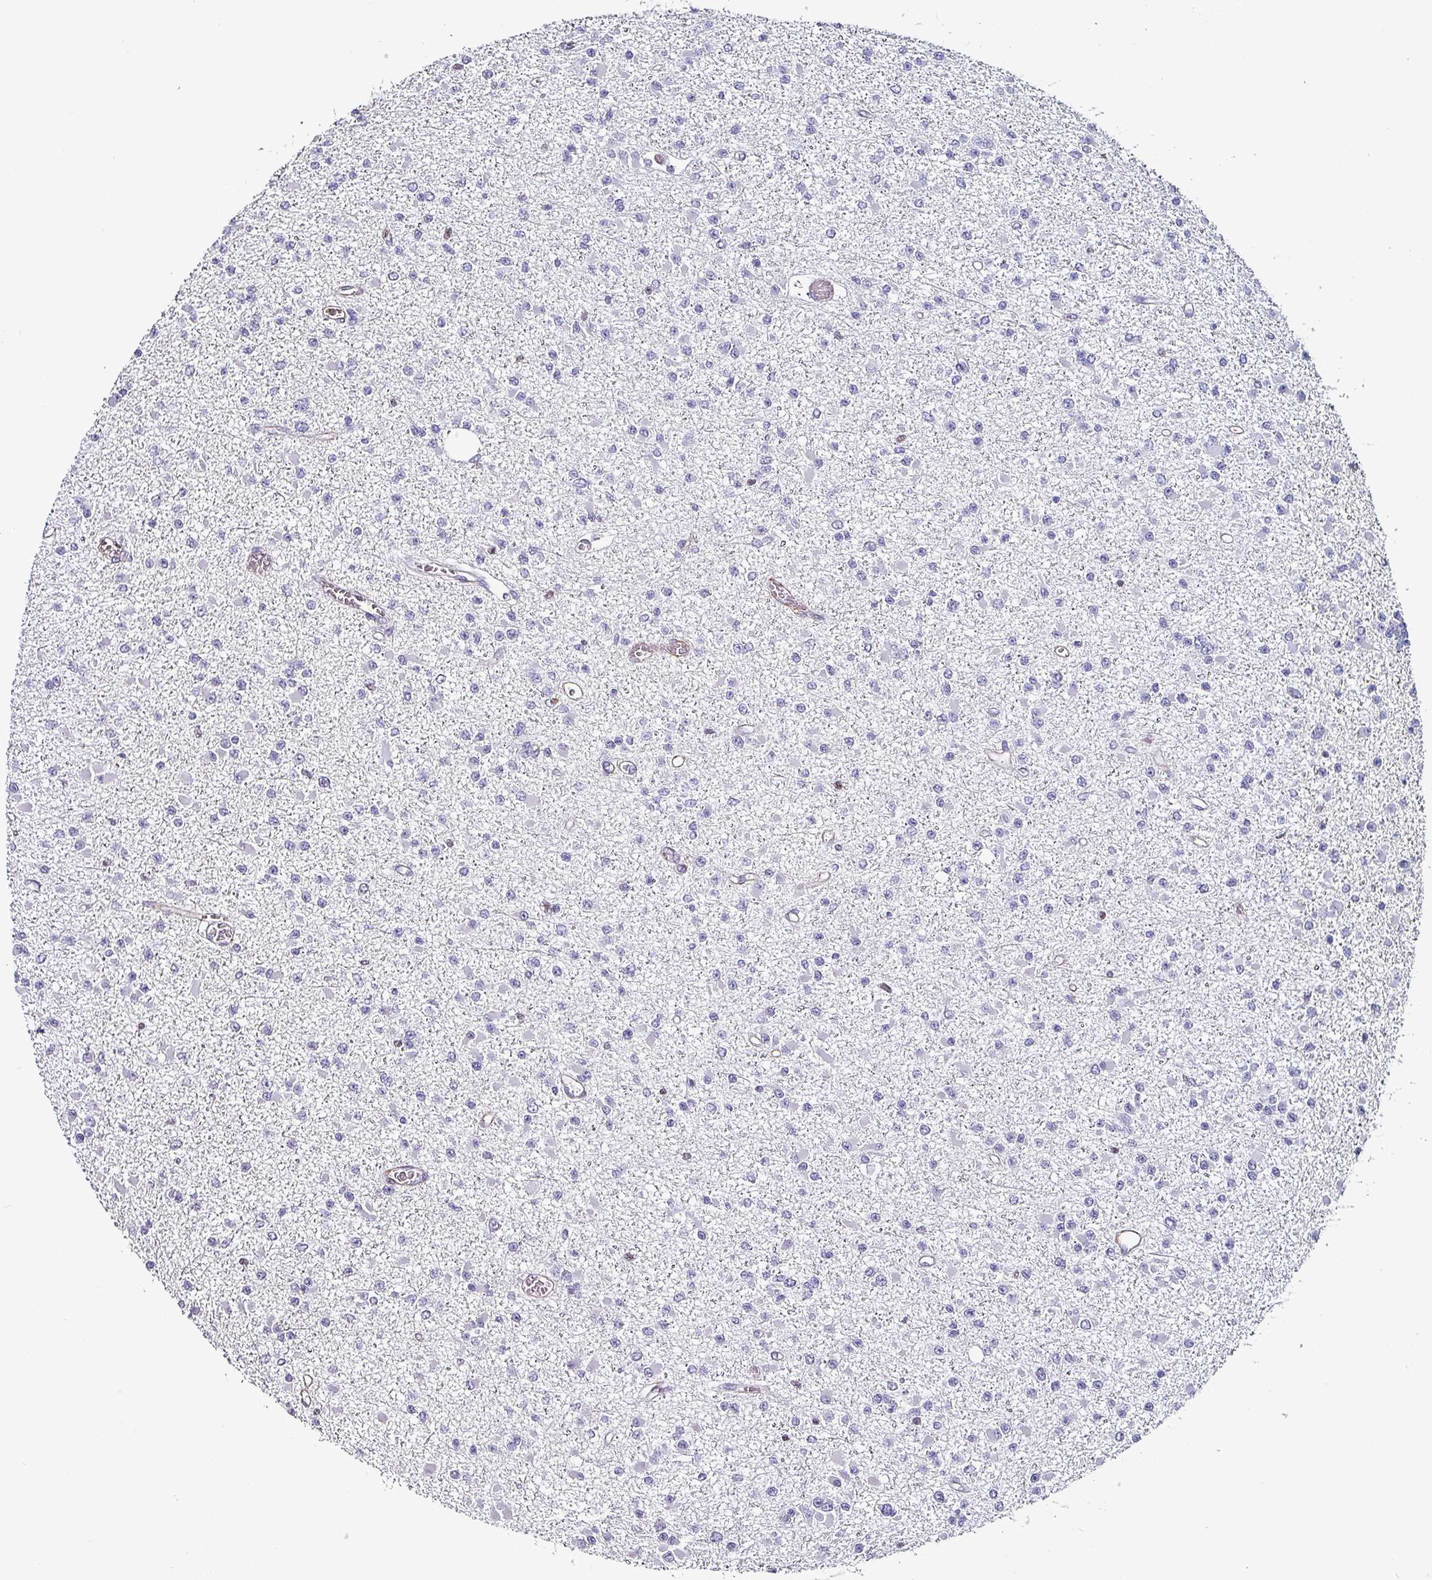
{"staining": {"intensity": "negative", "quantity": "none", "location": "none"}, "tissue": "glioma", "cell_type": "Tumor cells", "image_type": "cancer", "snomed": [{"axis": "morphology", "description": "Glioma, malignant, Low grade"}, {"axis": "topography", "description": "Brain"}], "caption": "Photomicrograph shows no significant protein expression in tumor cells of malignant glioma (low-grade).", "gene": "ZNF816-ZNF321P", "patient": {"sex": "female", "age": 22}}